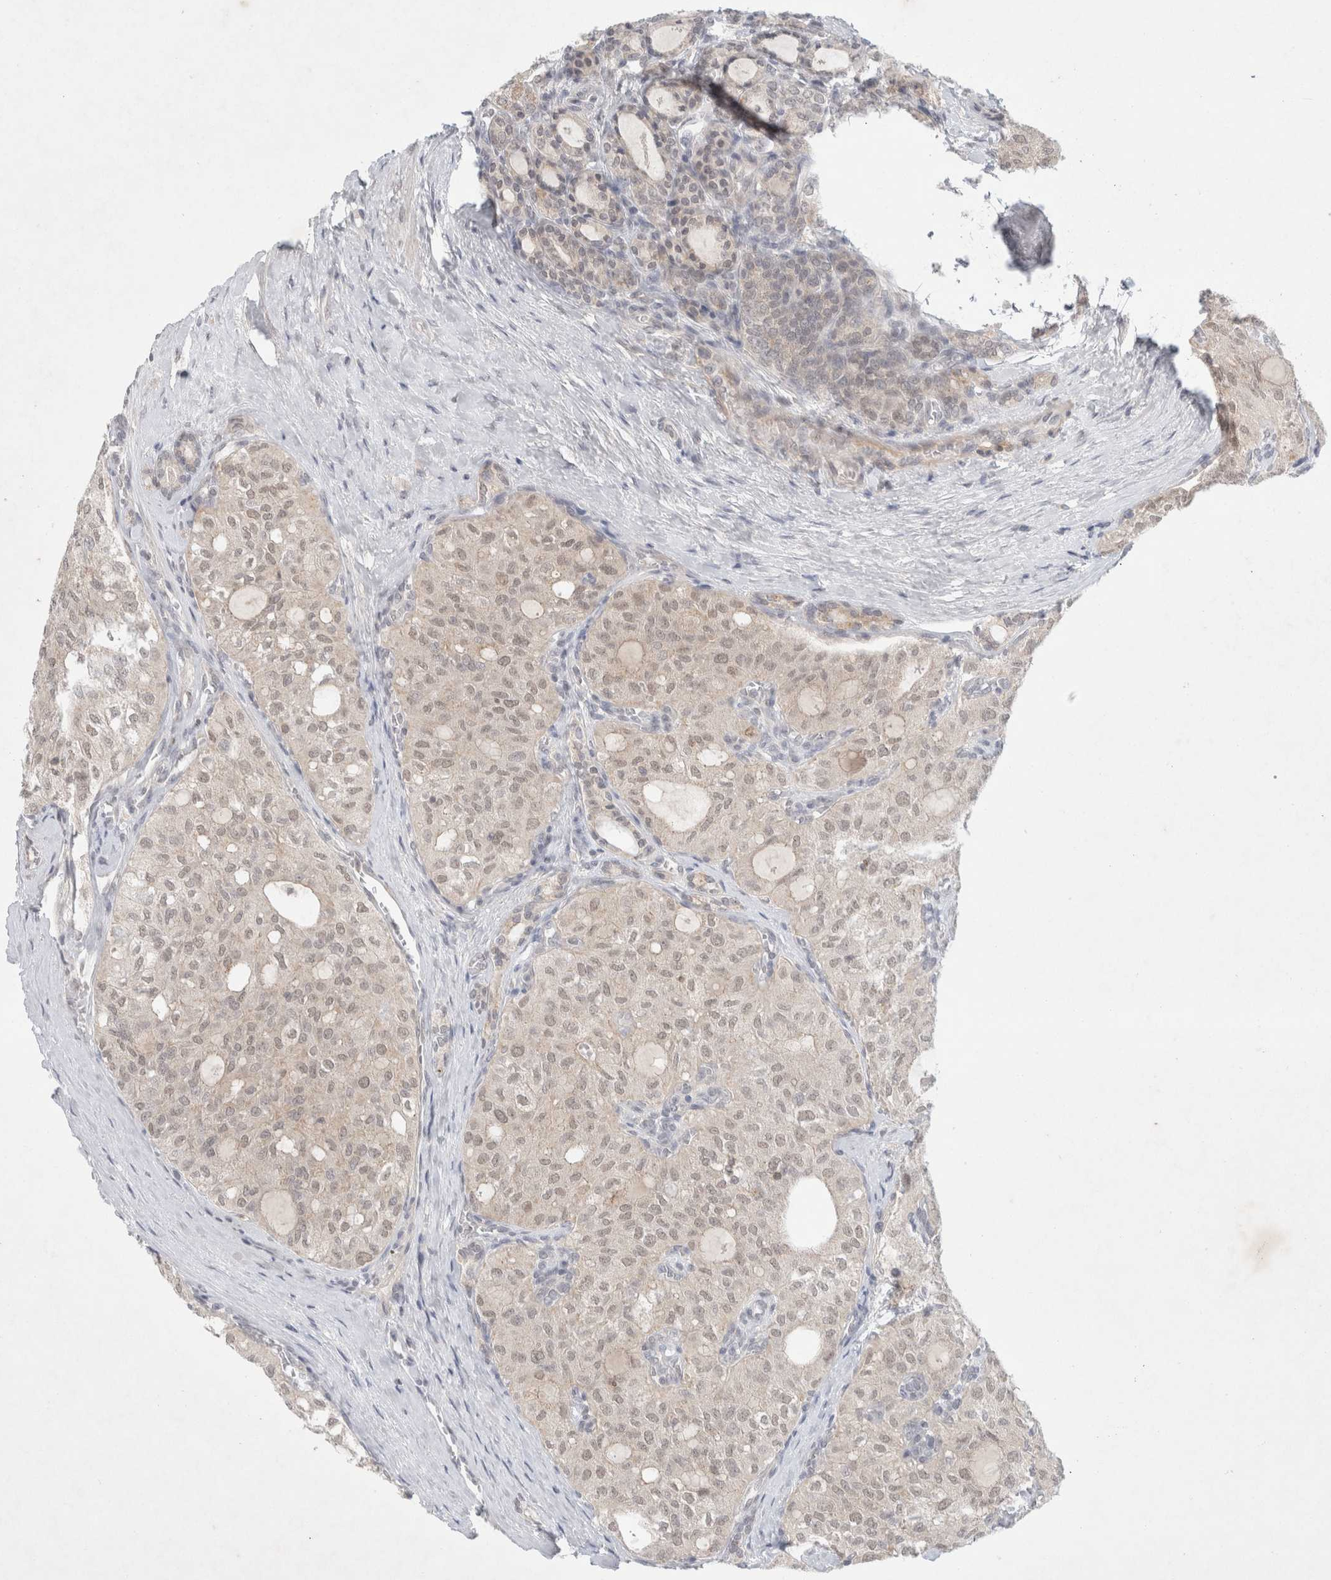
{"staining": {"intensity": "weak", "quantity": "25%-75%", "location": "nuclear"}, "tissue": "thyroid cancer", "cell_type": "Tumor cells", "image_type": "cancer", "snomed": [{"axis": "morphology", "description": "Follicular adenoma carcinoma, NOS"}, {"axis": "topography", "description": "Thyroid gland"}], "caption": "Immunohistochemistry image of neoplastic tissue: thyroid cancer (follicular adenoma carcinoma) stained using IHC reveals low levels of weak protein expression localized specifically in the nuclear of tumor cells, appearing as a nuclear brown color.", "gene": "FBXO42", "patient": {"sex": "male", "age": 75}}